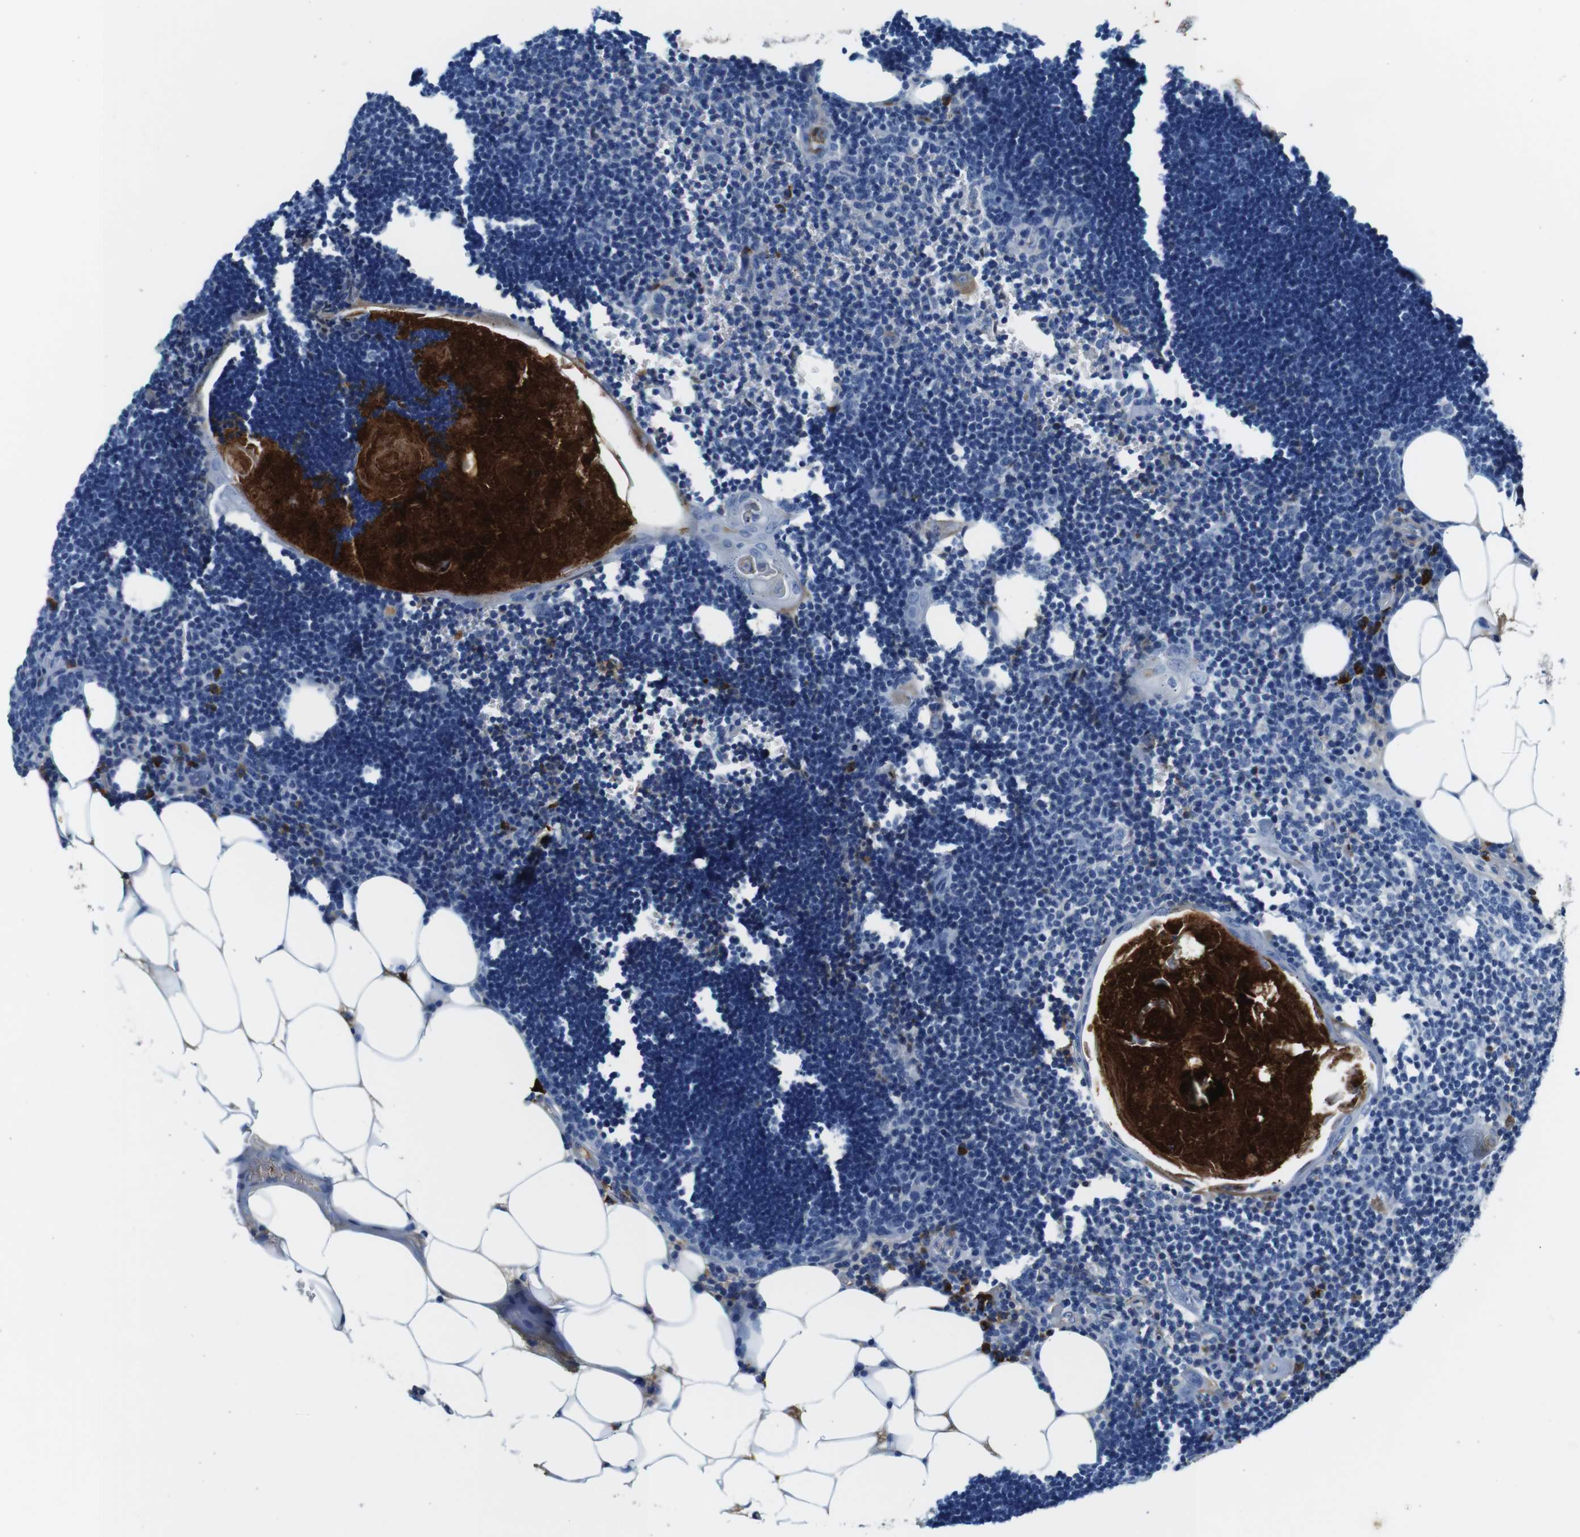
{"staining": {"intensity": "negative", "quantity": "none", "location": "none"}, "tissue": "lymph node", "cell_type": "Germinal center cells", "image_type": "normal", "snomed": [{"axis": "morphology", "description": "Normal tissue, NOS"}, {"axis": "topography", "description": "Lymph node"}], "caption": "Immunohistochemical staining of normal human lymph node shows no significant positivity in germinal center cells. Brightfield microscopy of IHC stained with DAB (brown) and hematoxylin (blue), captured at high magnification.", "gene": "IGKC", "patient": {"sex": "male", "age": 33}}